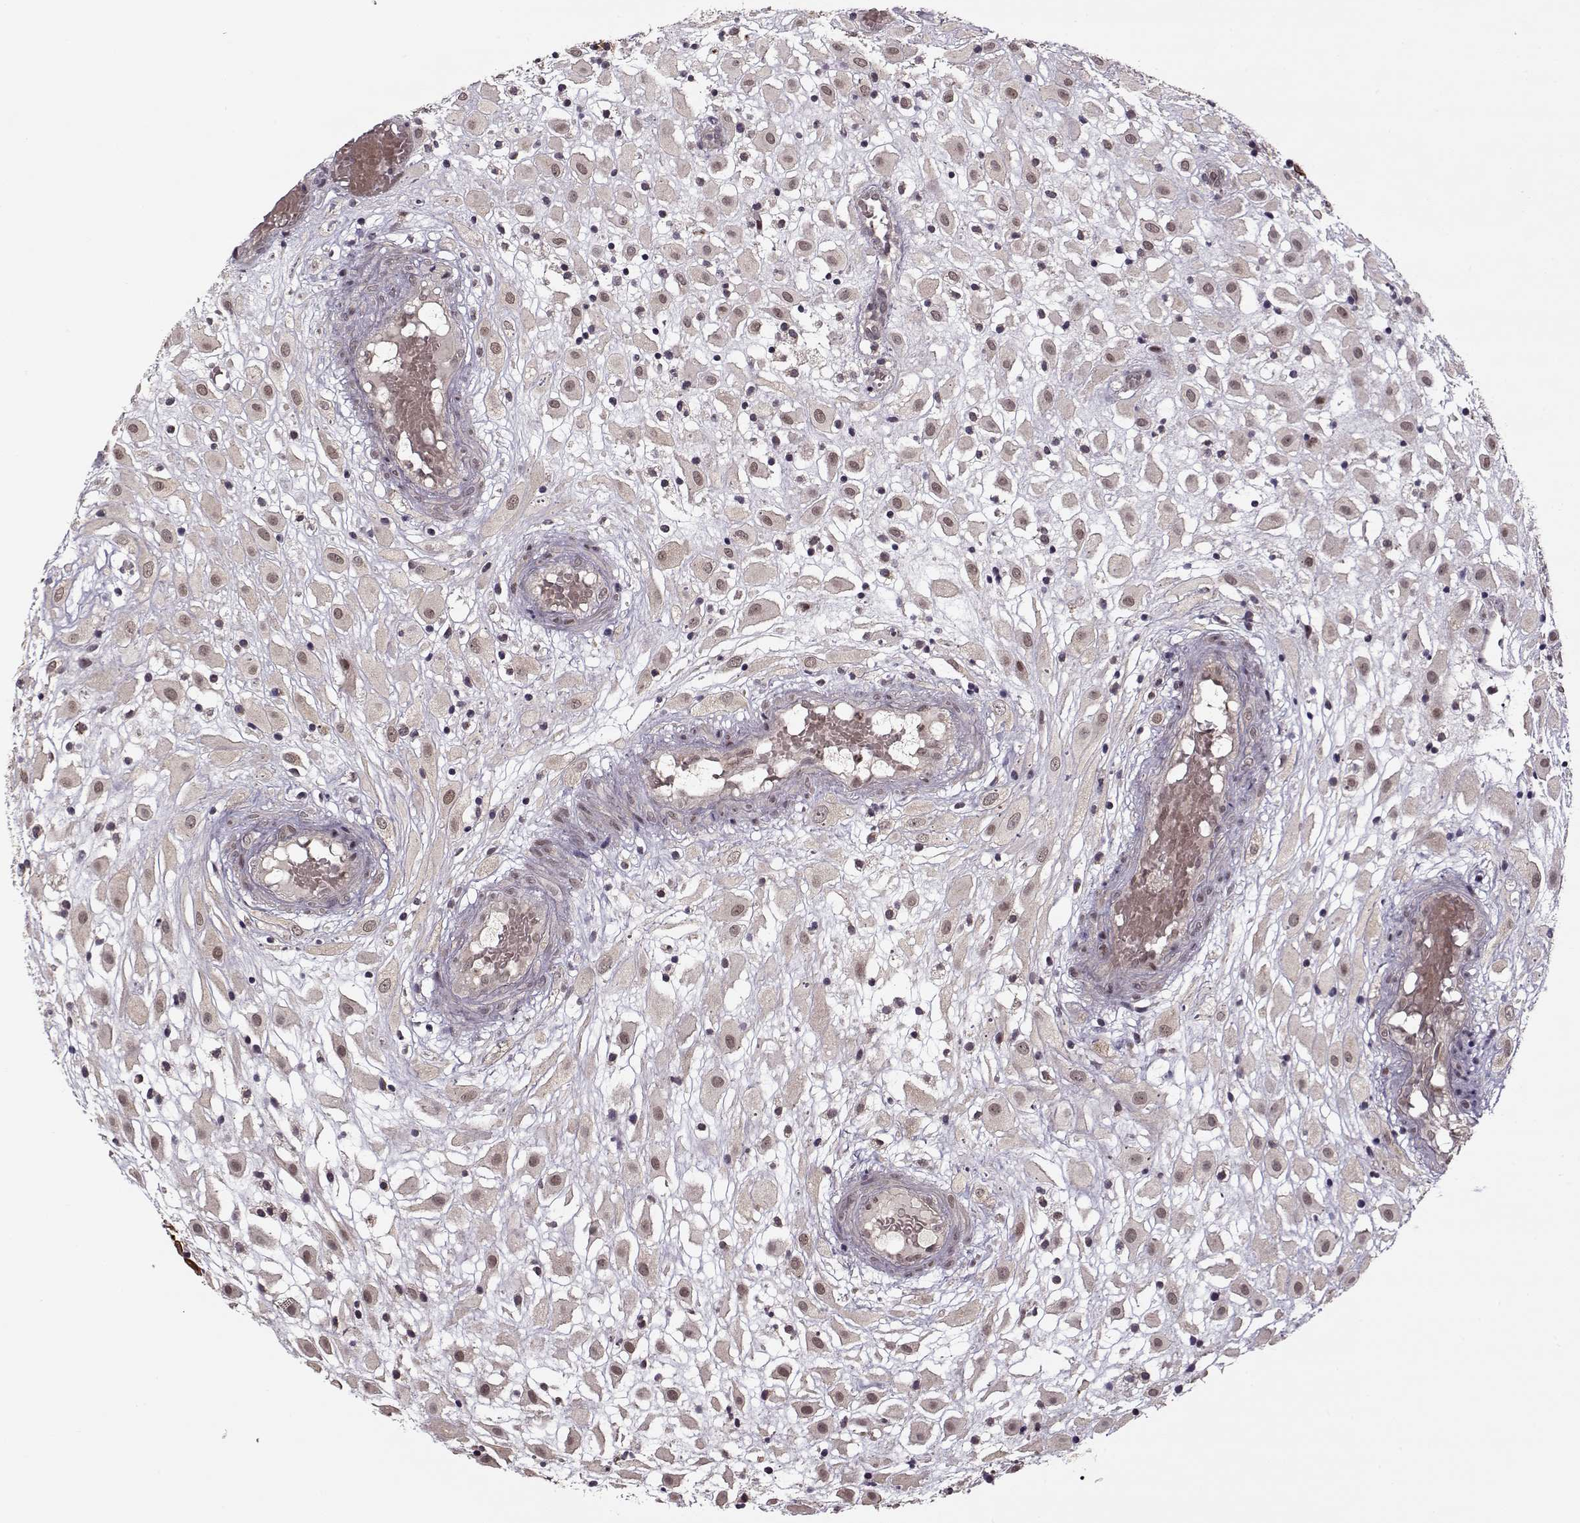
{"staining": {"intensity": "weak", "quantity": ">75%", "location": "nuclear"}, "tissue": "placenta", "cell_type": "Decidual cells", "image_type": "normal", "snomed": [{"axis": "morphology", "description": "Normal tissue, NOS"}, {"axis": "topography", "description": "Placenta"}], "caption": "Immunohistochemistry (IHC) micrograph of benign human placenta stained for a protein (brown), which displays low levels of weak nuclear staining in about >75% of decidual cells.", "gene": "DENND4B", "patient": {"sex": "female", "age": 24}}